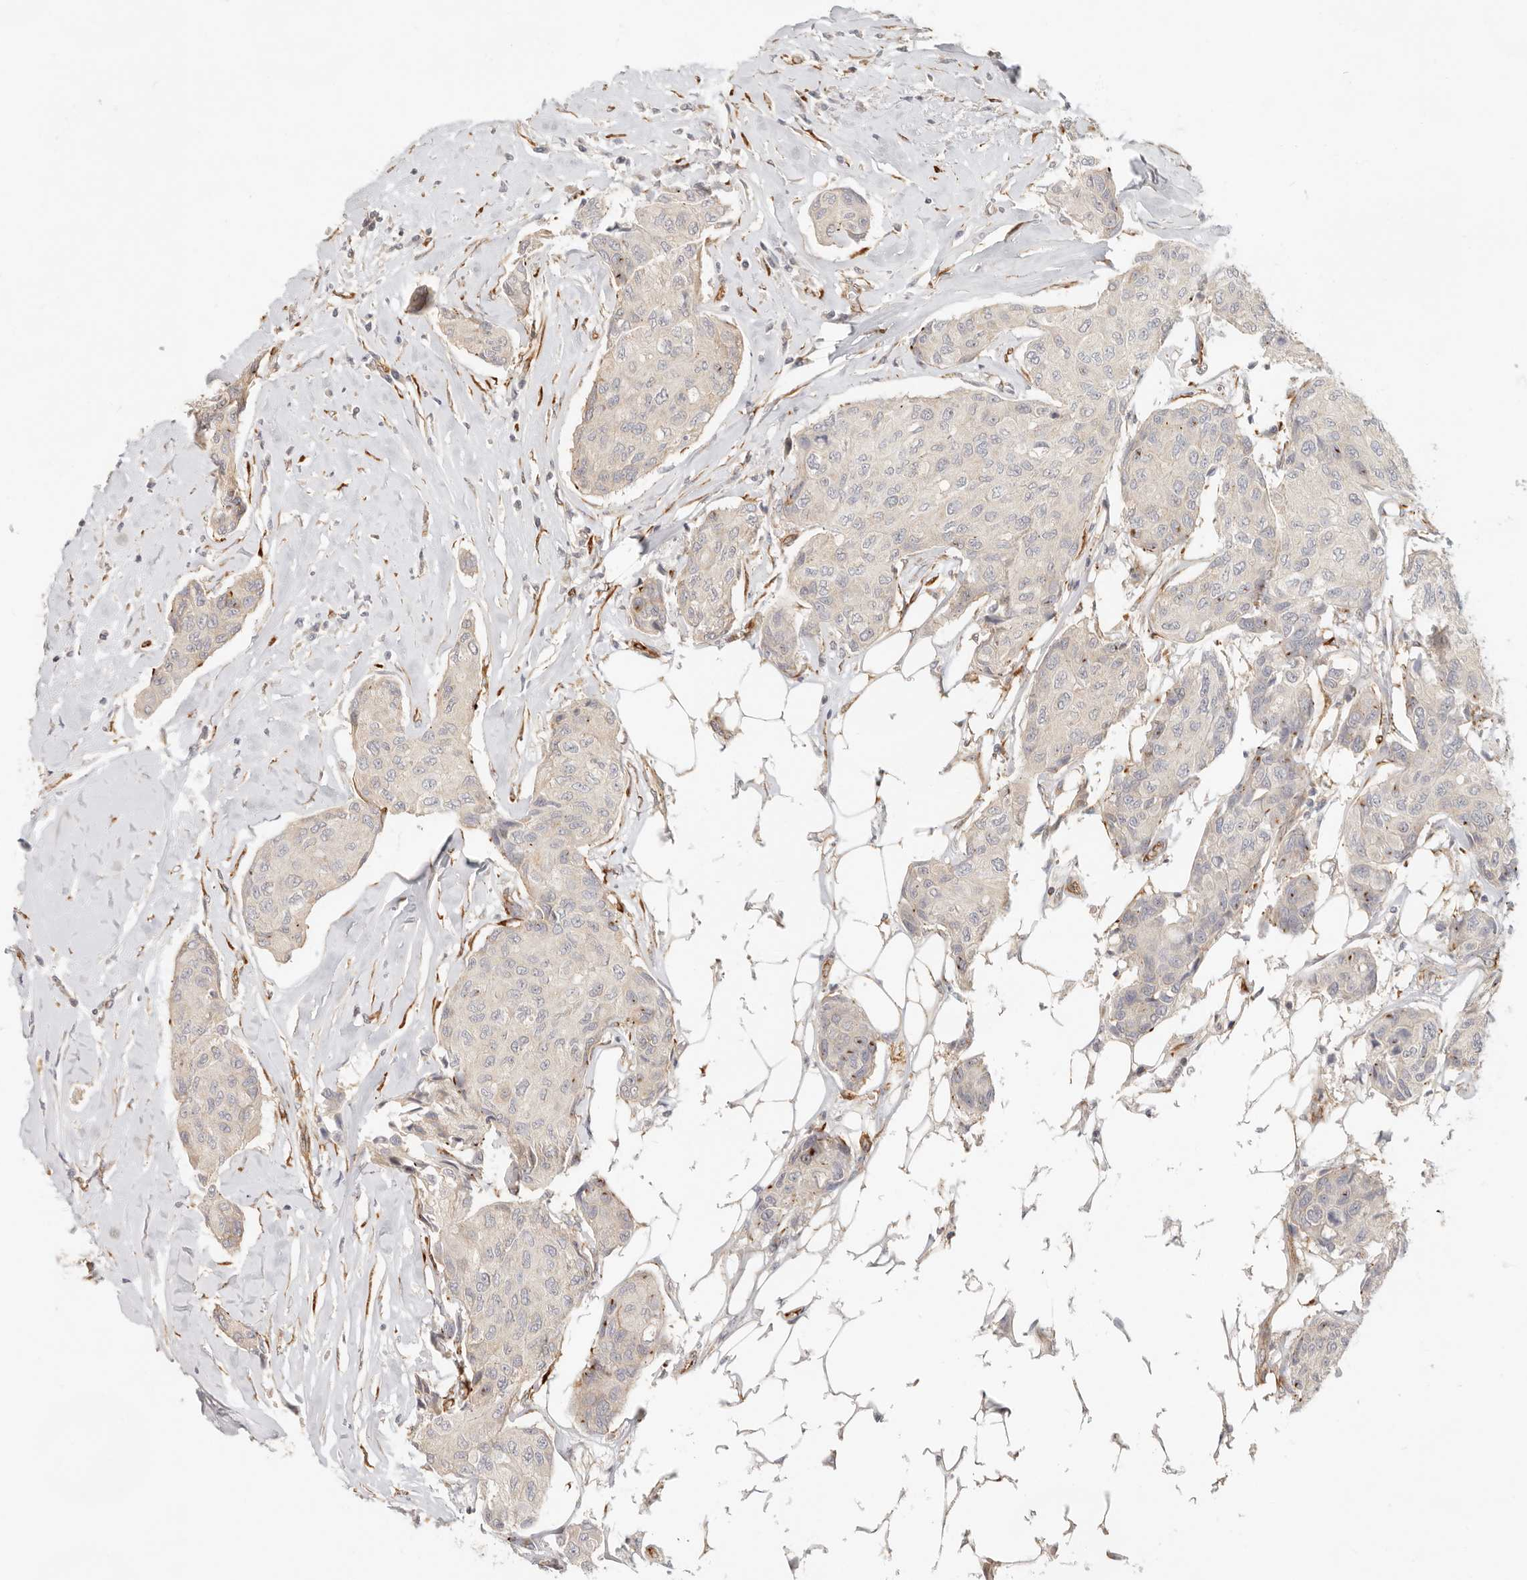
{"staining": {"intensity": "moderate", "quantity": "<25%", "location": "nuclear"}, "tissue": "breast cancer", "cell_type": "Tumor cells", "image_type": "cancer", "snomed": [{"axis": "morphology", "description": "Duct carcinoma"}, {"axis": "topography", "description": "Breast"}], "caption": "IHC of infiltrating ductal carcinoma (breast) shows low levels of moderate nuclear expression in about <25% of tumor cells.", "gene": "SASS6", "patient": {"sex": "female", "age": 80}}